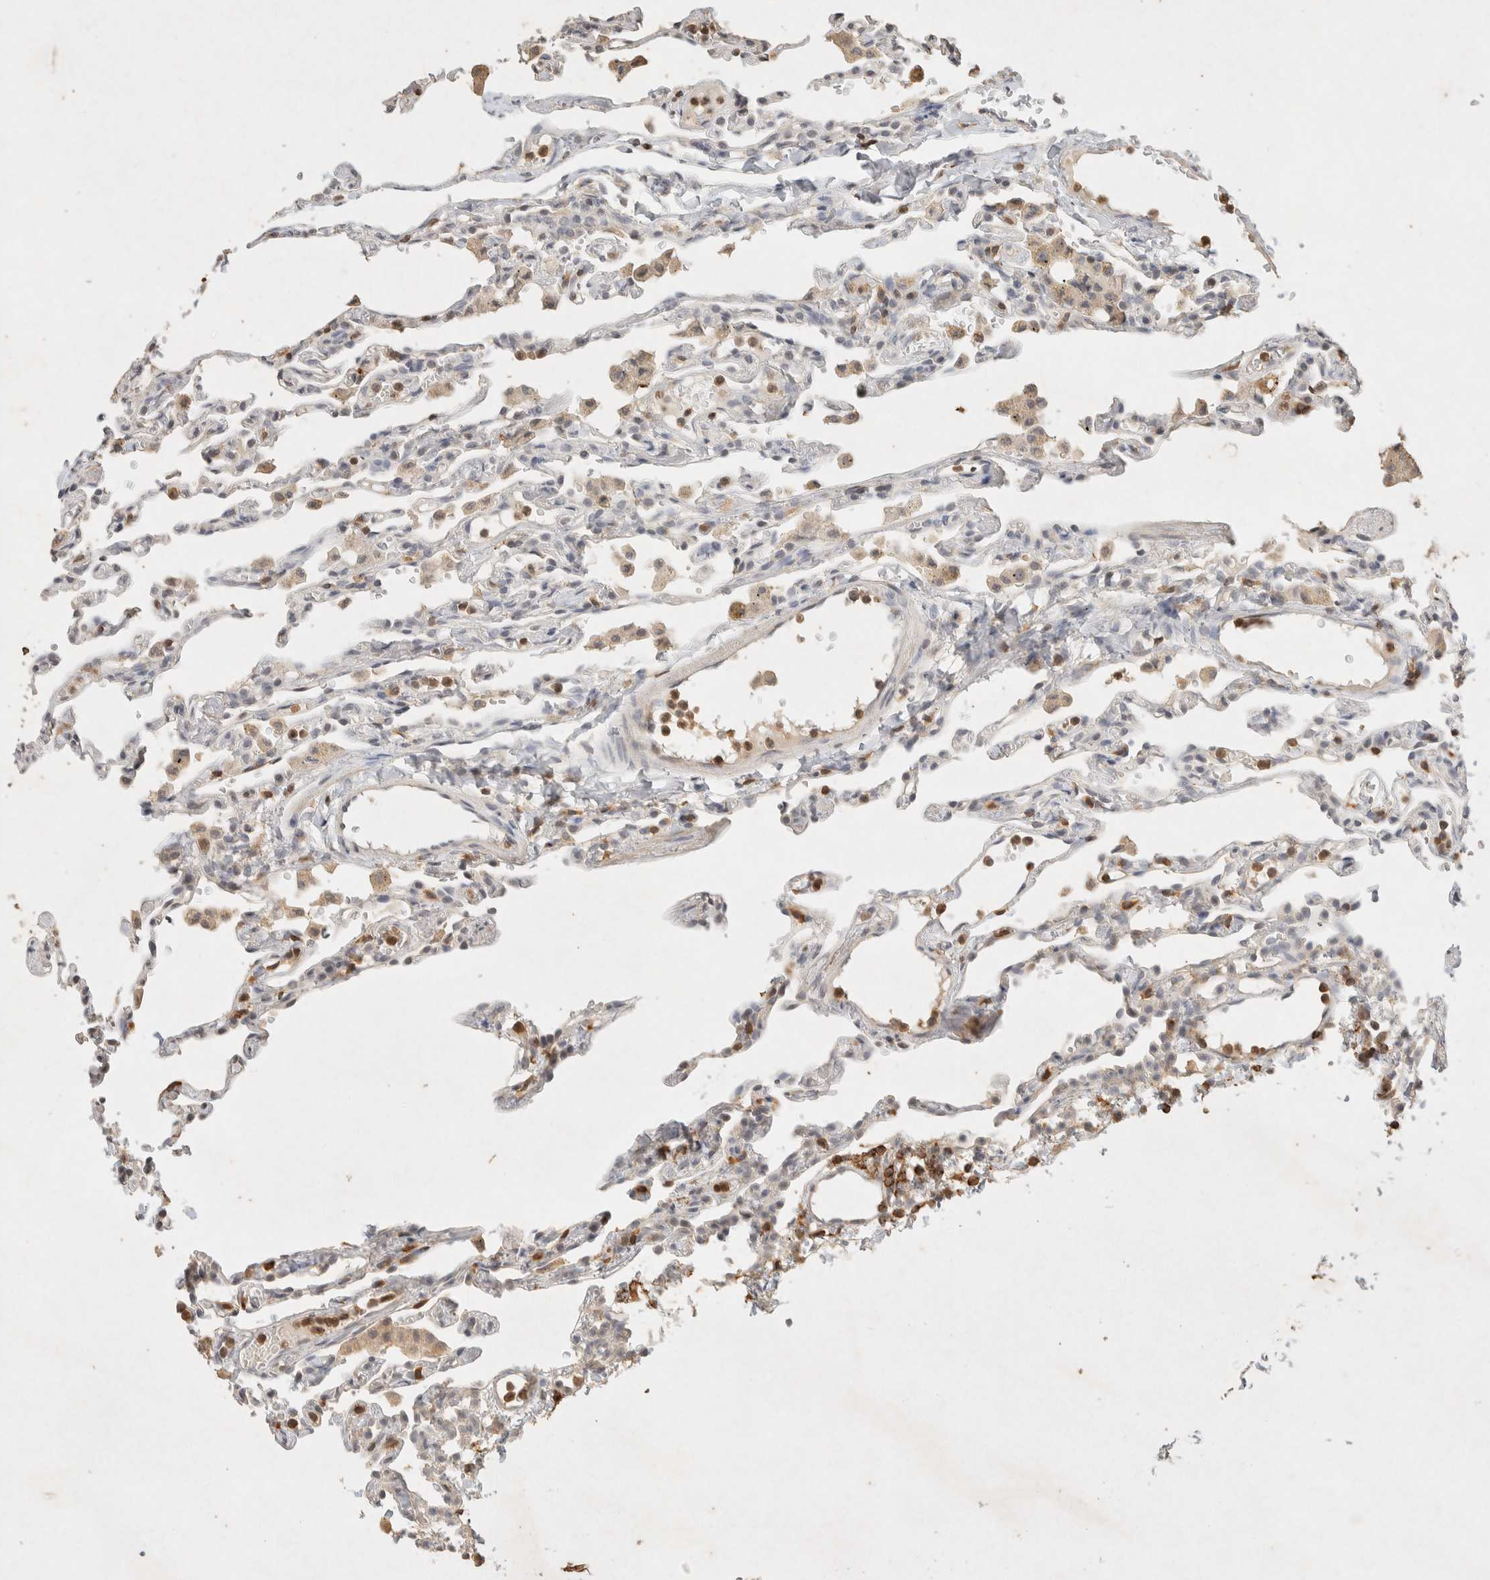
{"staining": {"intensity": "negative", "quantity": "none", "location": "none"}, "tissue": "lung", "cell_type": "Alveolar cells", "image_type": "normal", "snomed": [{"axis": "morphology", "description": "Normal tissue, NOS"}, {"axis": "topography", "description": "Lung"}], "caption": "Lung was stained to show a protein in brown. There is no significant expression in alveolar cells. (Brightfield microscopy of DAB IHC at high magnification).", "gene": "RAC2", "patient": {"sex": "male", "age": 21}}